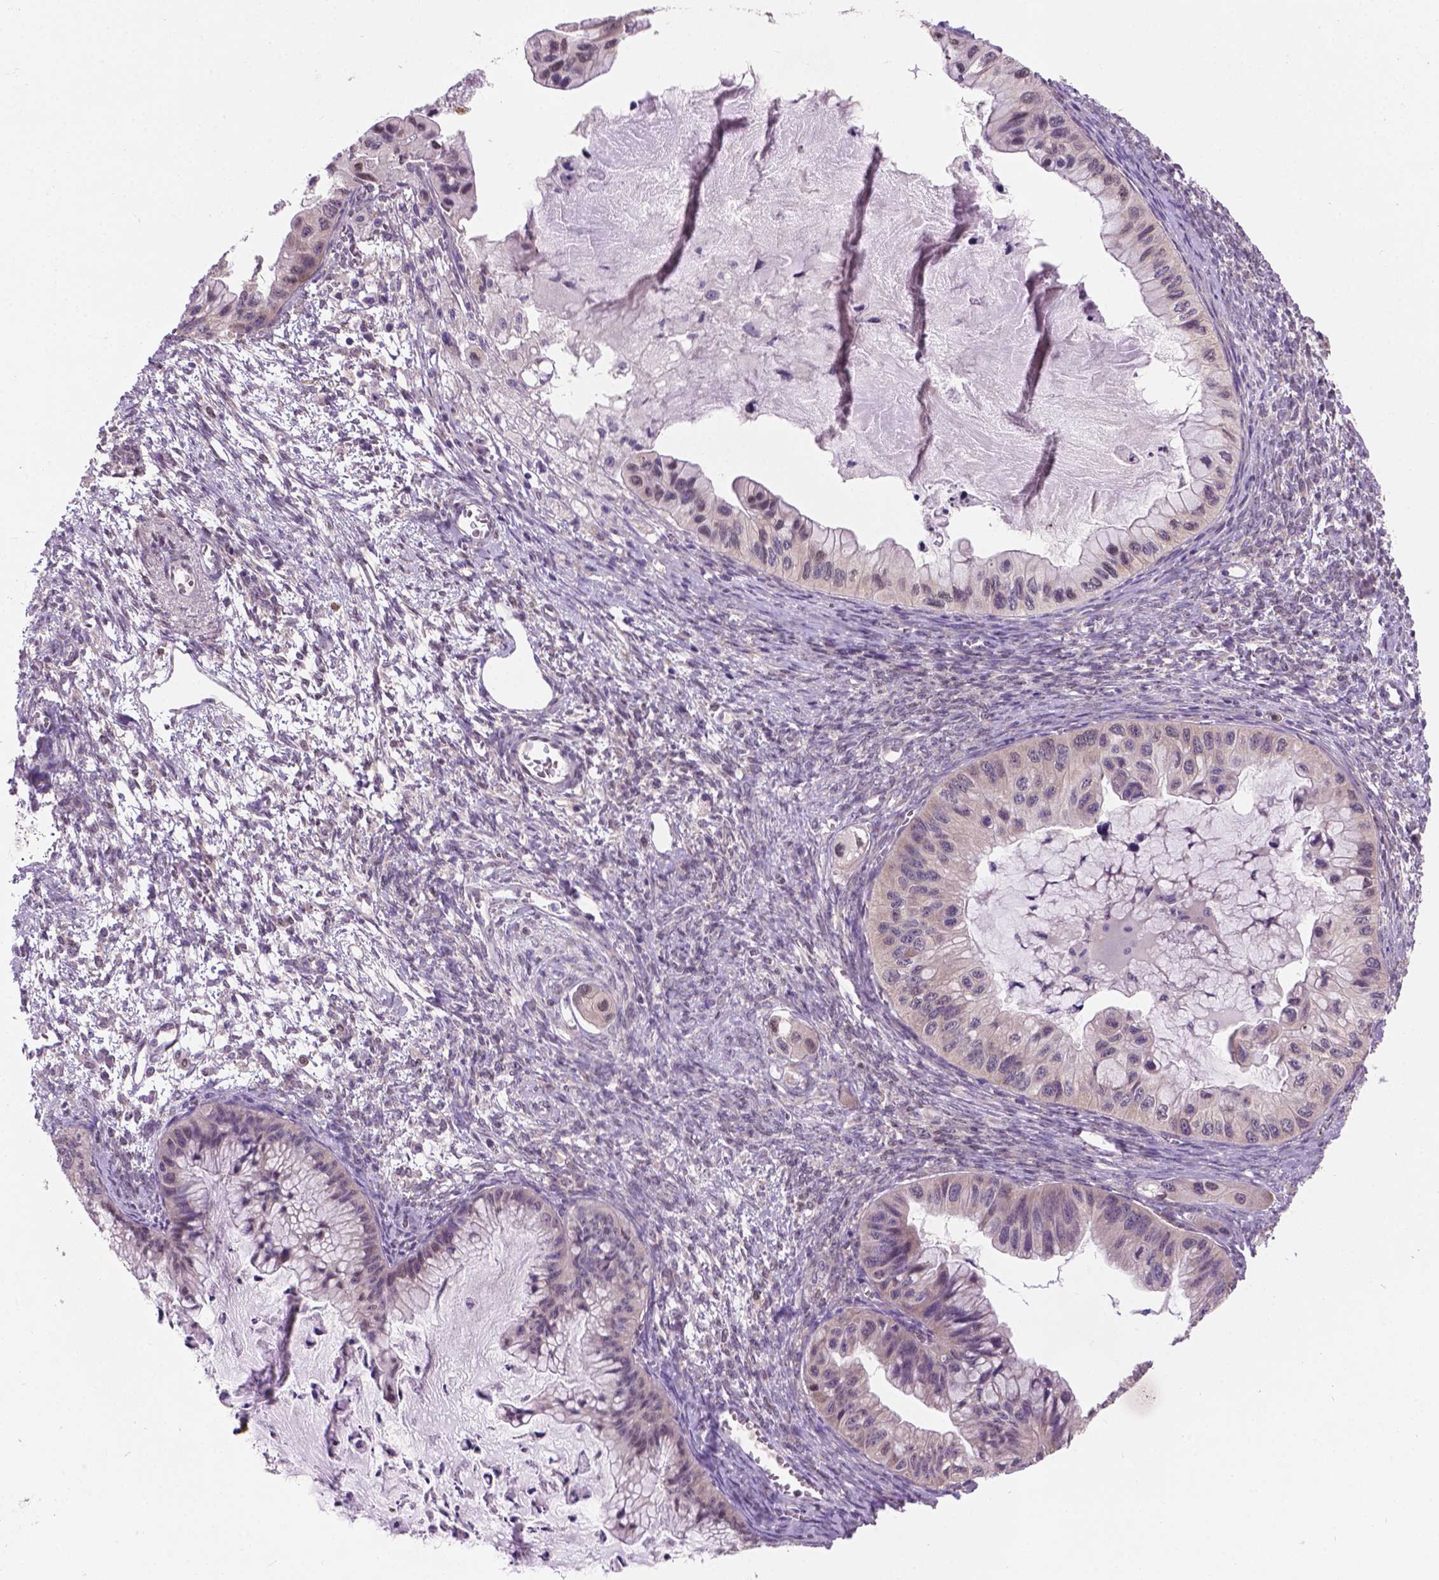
{"staining": {"intensity": "negative", "quantity": "none", "location": "none"}, "tissue": "ovarian cancer", "cell_type": "Tumor cells", "image_type": "cancer", "snomed": [{"axis": "morphology", "description": "Cystadenocarcinoma, mucinous, NOS"}, {"axis": "topography", "description": "Ovary"}], "caption": "Ovarian cancer (mucinous cystadenocarcinoma) stained for a protein using immunohistochemistry (IHC) displays no expression tumor cells.", "gene": "IRF6", "patient": {"sex": "female", "age": 72}}